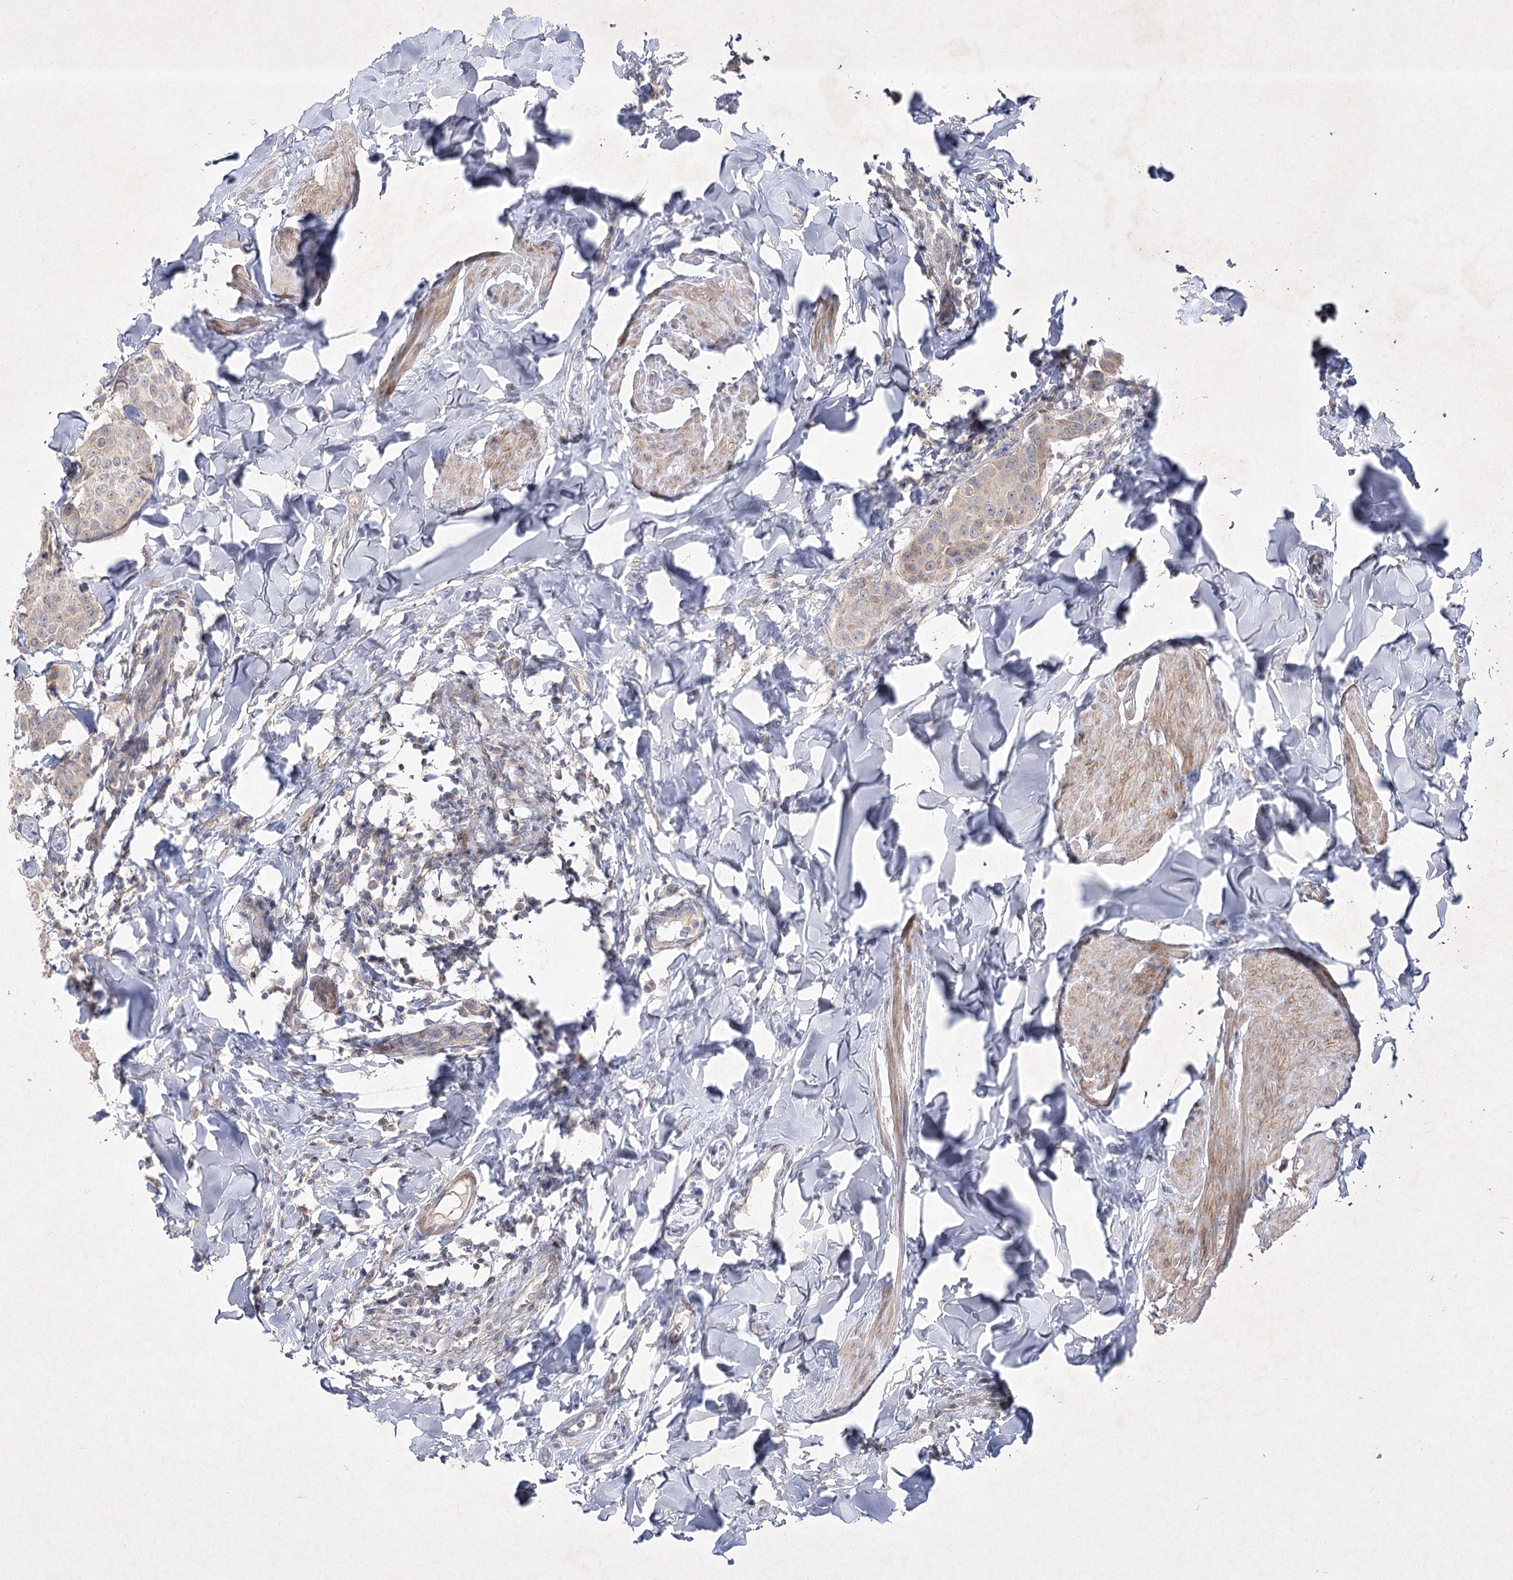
{"staining": {"intensity": "weak", "quantity": ">75%", "location": "cytoplasmic/membranous"}, "tissue": "breast cancer", "cell_type": "Tumor cells", "image_type": "cancer", "snomed": [{"axis": "morphology", "description": "Duct carcinoma"}, {"axis": "topography", "description": "Breast"}], "caption": "Human breast infiltrating ductal carcinoma stained with a brown dye demonstrates weak cytoplasmic/membranous positive positivity in approximately >75% of tumor cells.", "gene": "CIB2", "patient": {"sex": "female", "age": 40}}